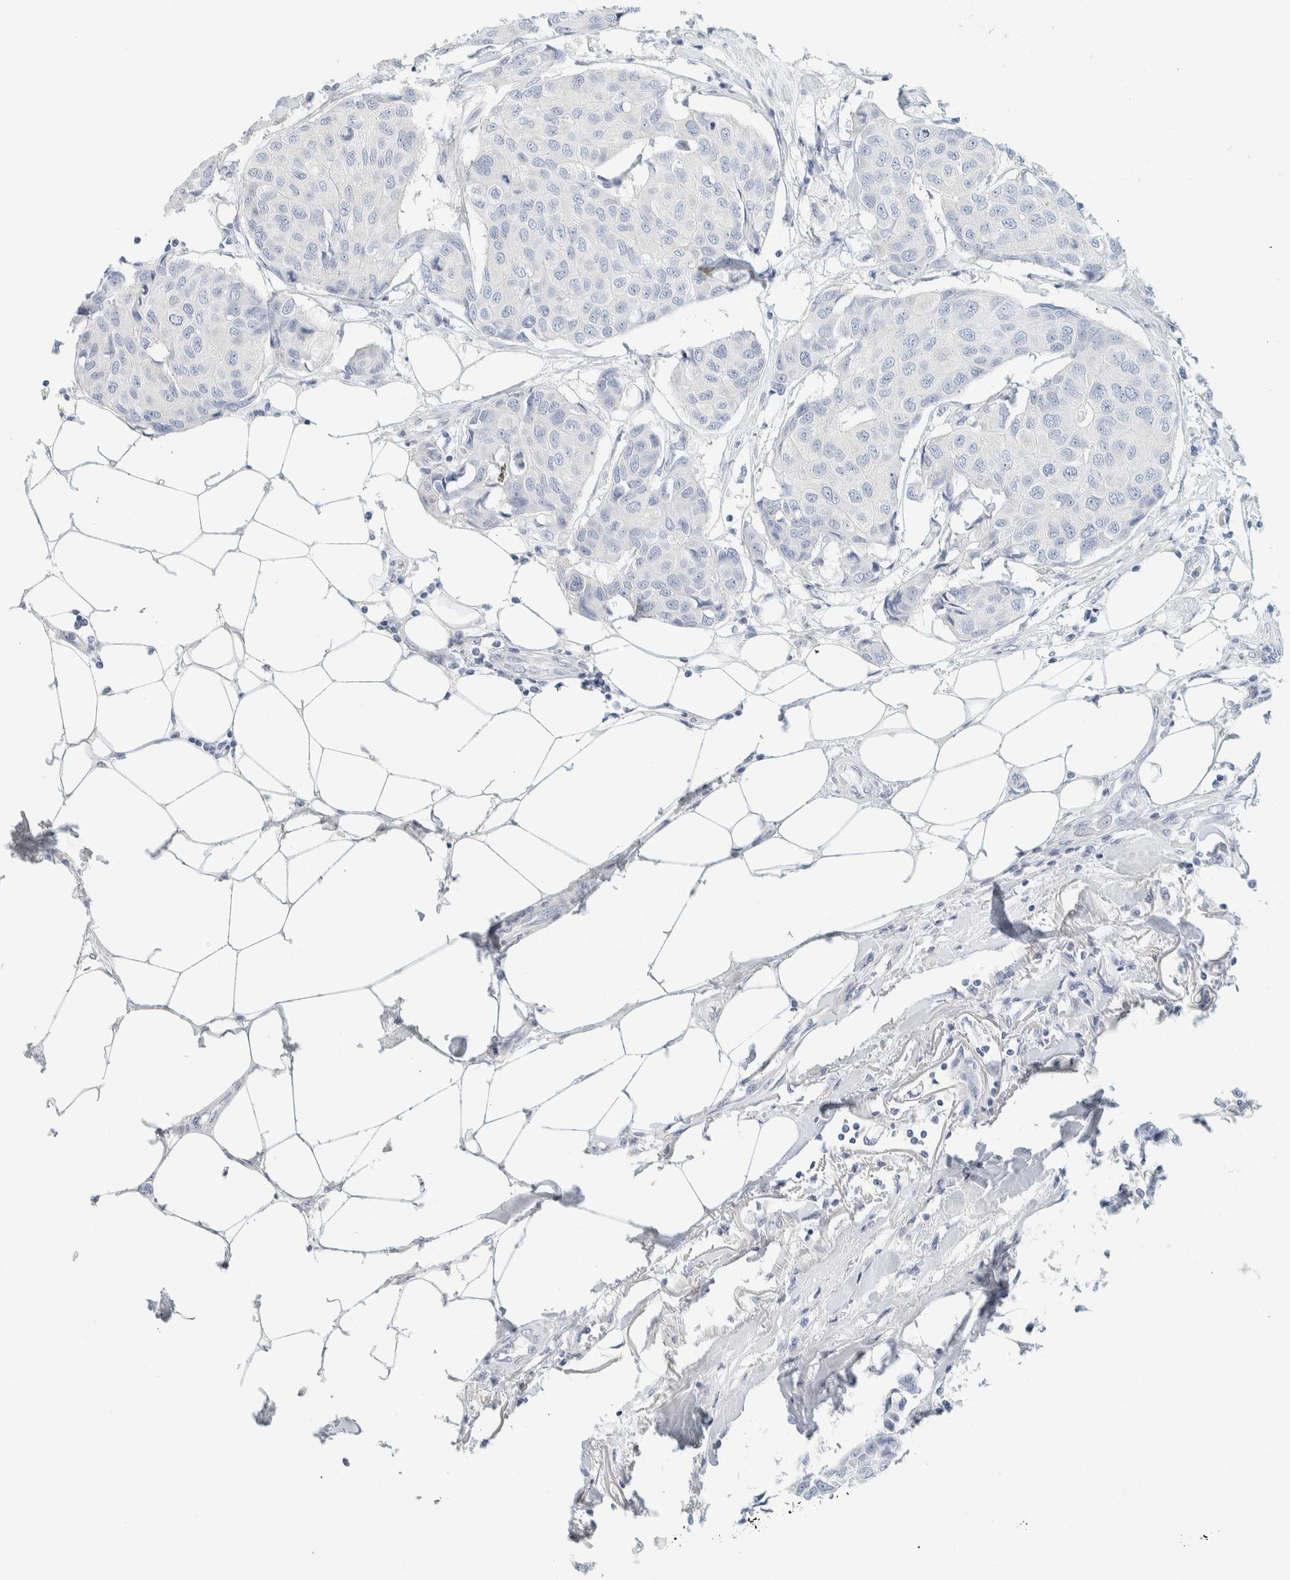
{"staining": {"intensity": "negative", "quantity": "none", "location": "none"}, "tissue": "breast cancer", "cell_type": "Tumor cells", "image_type": "cancer", "snomed": [{"axis": "morphology", "description": "Duct carcinoma"}, {"axis": "topography", "description": "Breast"}], "caption": "A photomicrograph of infiltrating ductal carcinoma (breast) stained for a protein displays no brown staining in tumor cells.", "gene": "ALOX12B", "patient": {"sex": "female", "age": 80}}